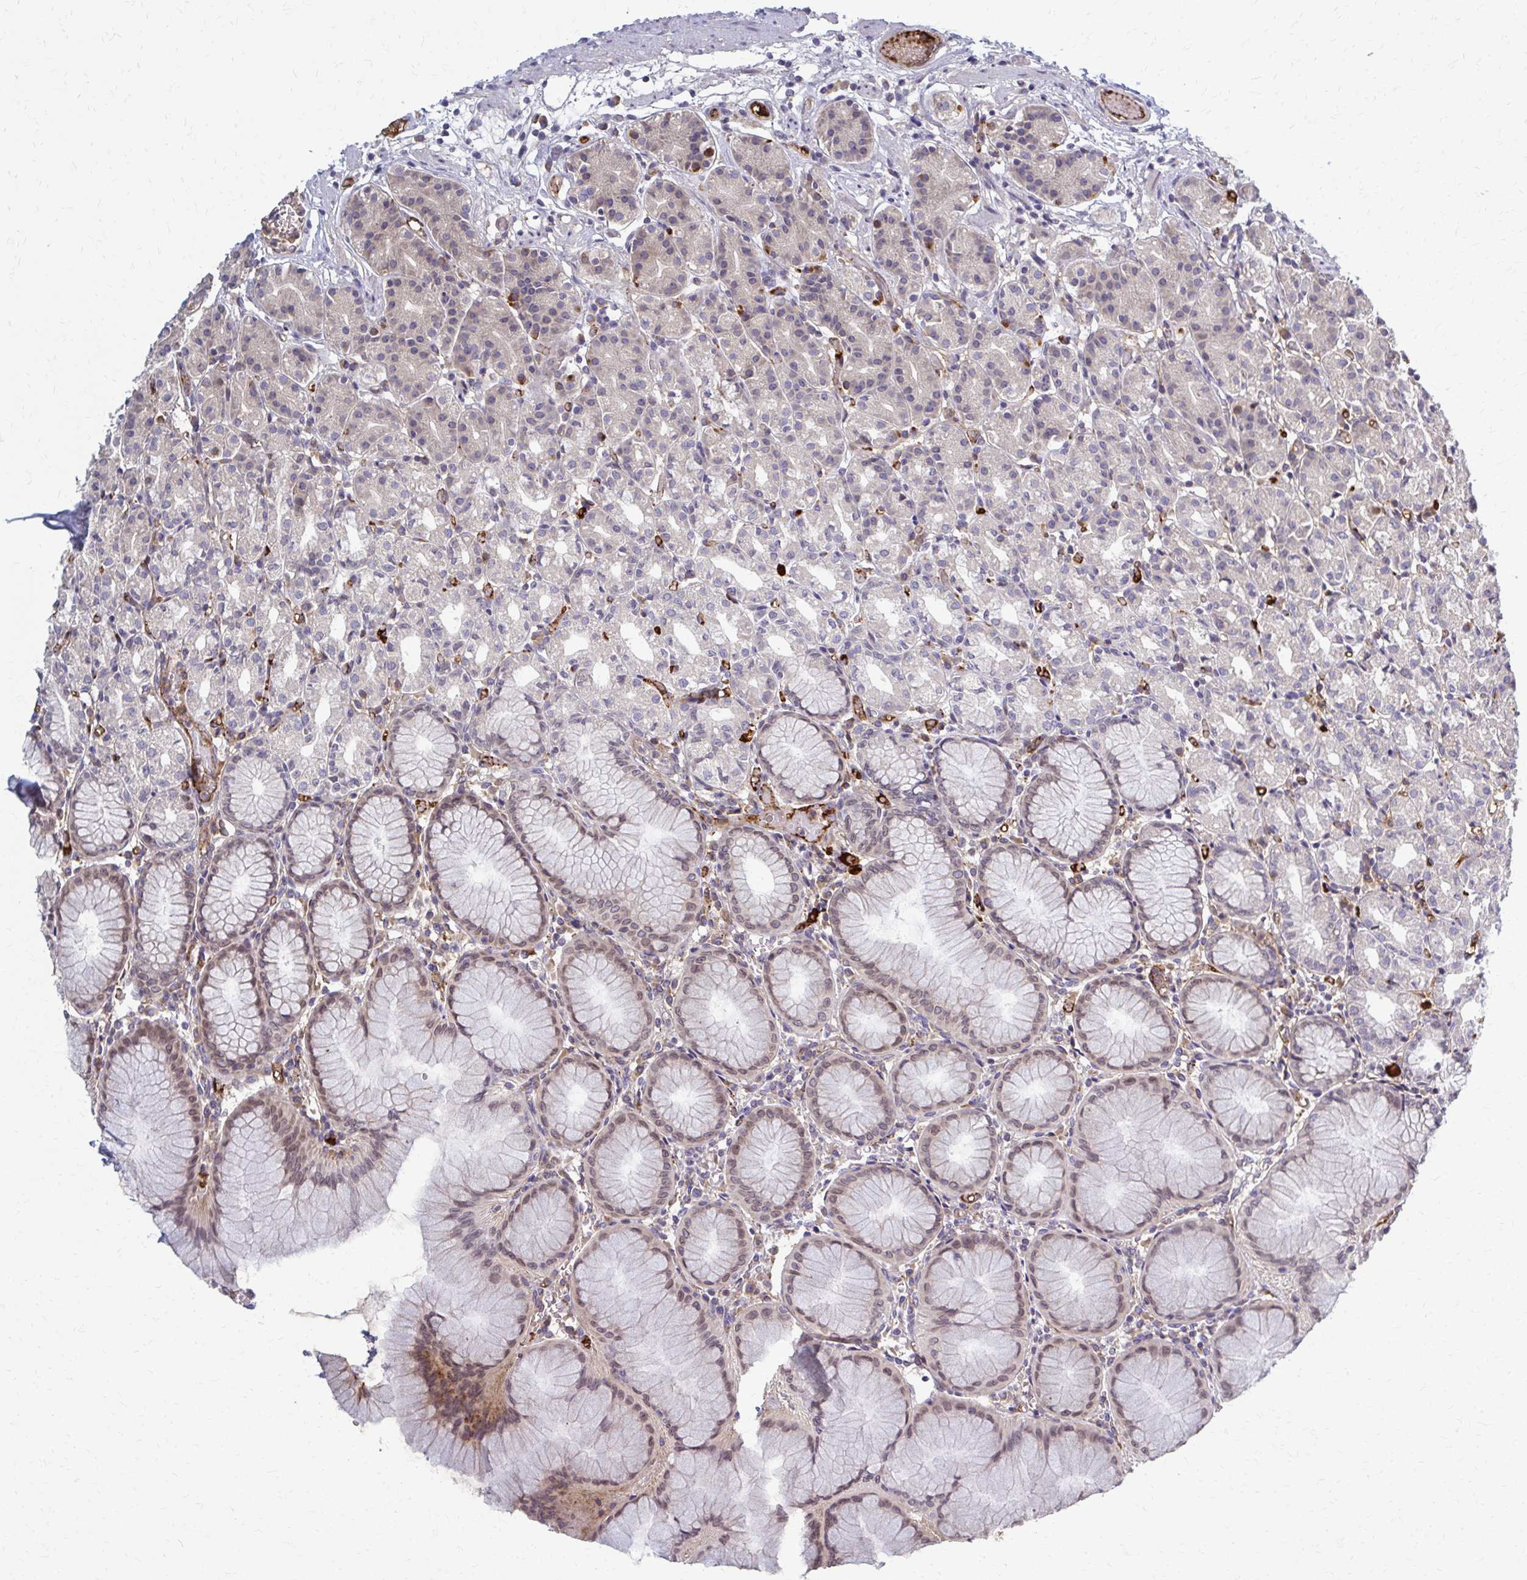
{"staining": {"intensity": "weak", "quantity": "<25%", "location": "cytoplasmic/membranous"}, "tissue": "stomach", "cell_type": "Glandular cells", "image_type": "normal", "snomed": [{"axis": "morphology", "description": "Normal tissue, NOS"}, {"axis": "topography", "description": "Stomach"}], "caption": "Glandular cells are negative for protein expression in unremarkable human stomach. (Brightfield microscopy of DAB immunohistochemistry at high magnification).", "gene": "MCRIP2", "patient": {"sex": "female", "age": 57}}